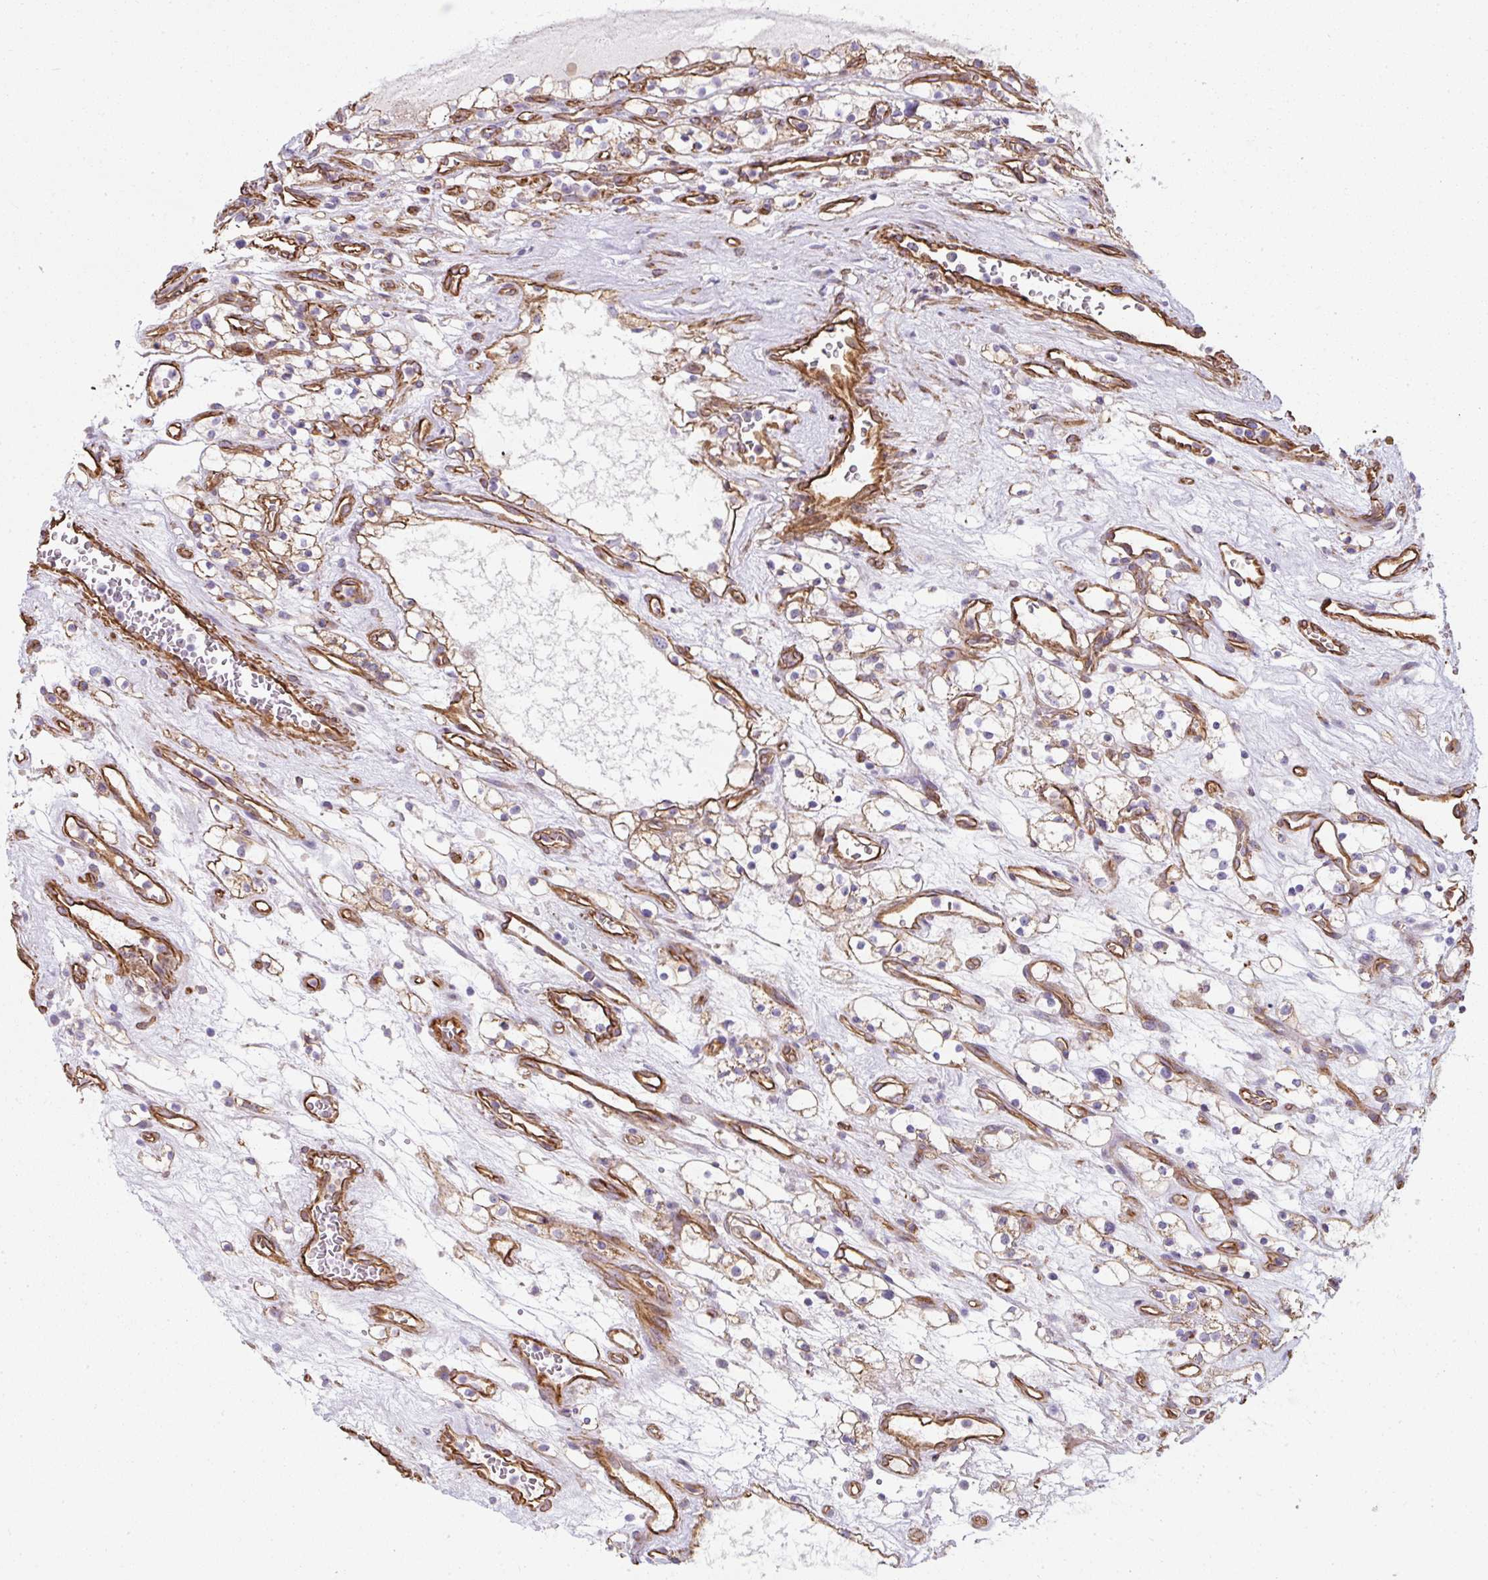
{"staining": {"intensity": "weak", "quantity": "25%-75%", "location": "cytoplasmic/membranous"}, "tissue": "renal cancer", "cell_type": "Tumor cells", "image_type": "cancer", "snomed": [{"axis": "morphology", "description": "Adenocarcinoma, NOS"}, {"axis": "topography", "description": "Kidney"}], "caption": "This is an image of immunohistochemistry staining of renal cancer (adenocarcinoma), which shows weak positivity in the cytoplasmic/membranous of tumor cells.", "gene": "ANKUB1", "patient": {"sex": "female", "age": 69}}